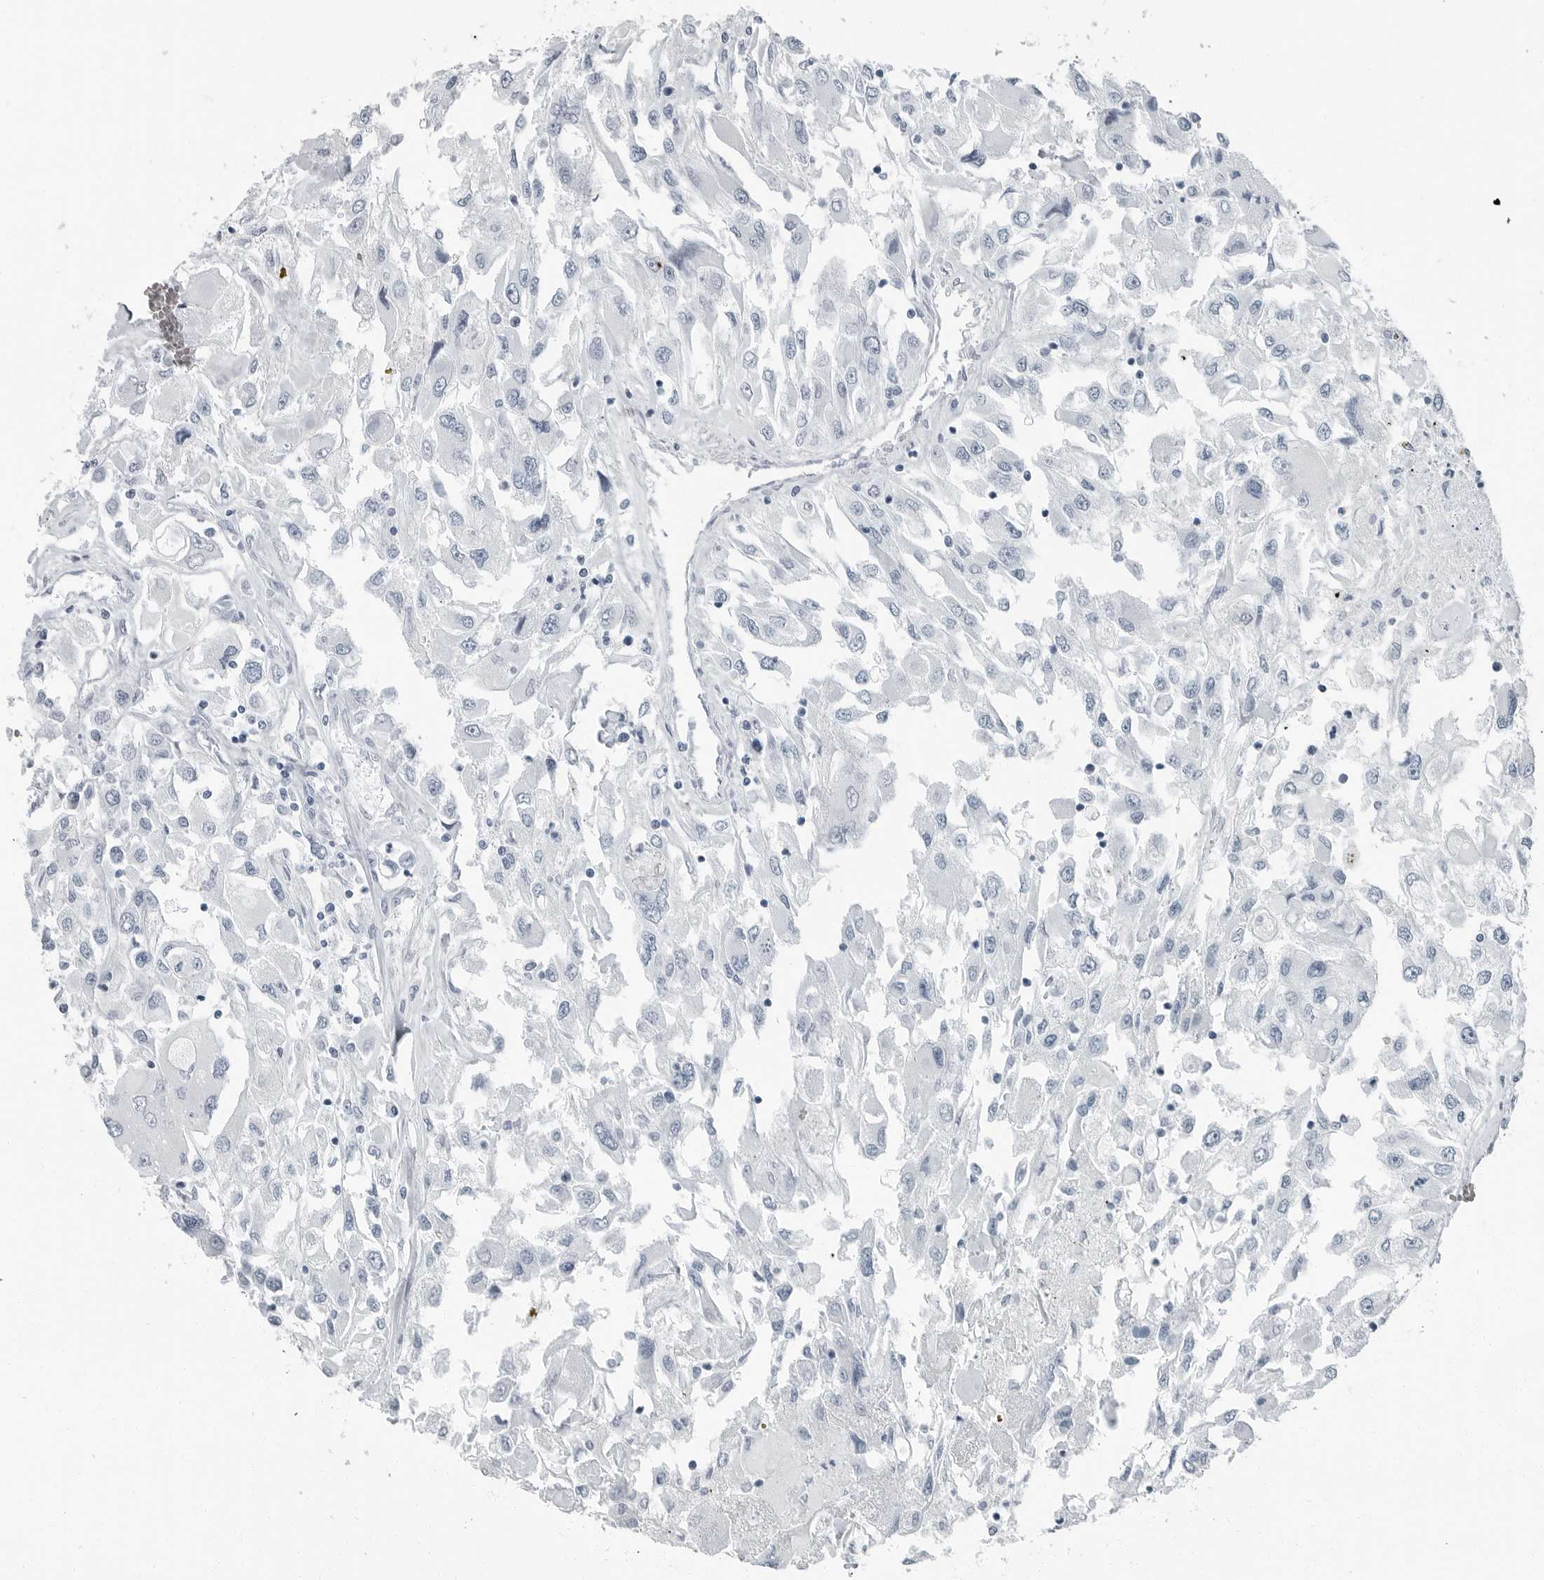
{"staining": {"intensity": "negative", "quantity": "none", "location": "none"}, "tissue": "renal cancer", "cell_type": "Tumor cells", "image_type": "cancer", "snomed": [{"axis": "morphology", "description": "Adenocarcinoma, NOS"}, {"axis": "topography", "description": "Kidney"}], "caption": "Human renal cancer stained for a protein using immunohistochemistry (IHC) reveals no expression in tumor cells.", "gene": "FABP6", "patient": {"sex": "female", "age": 52}}